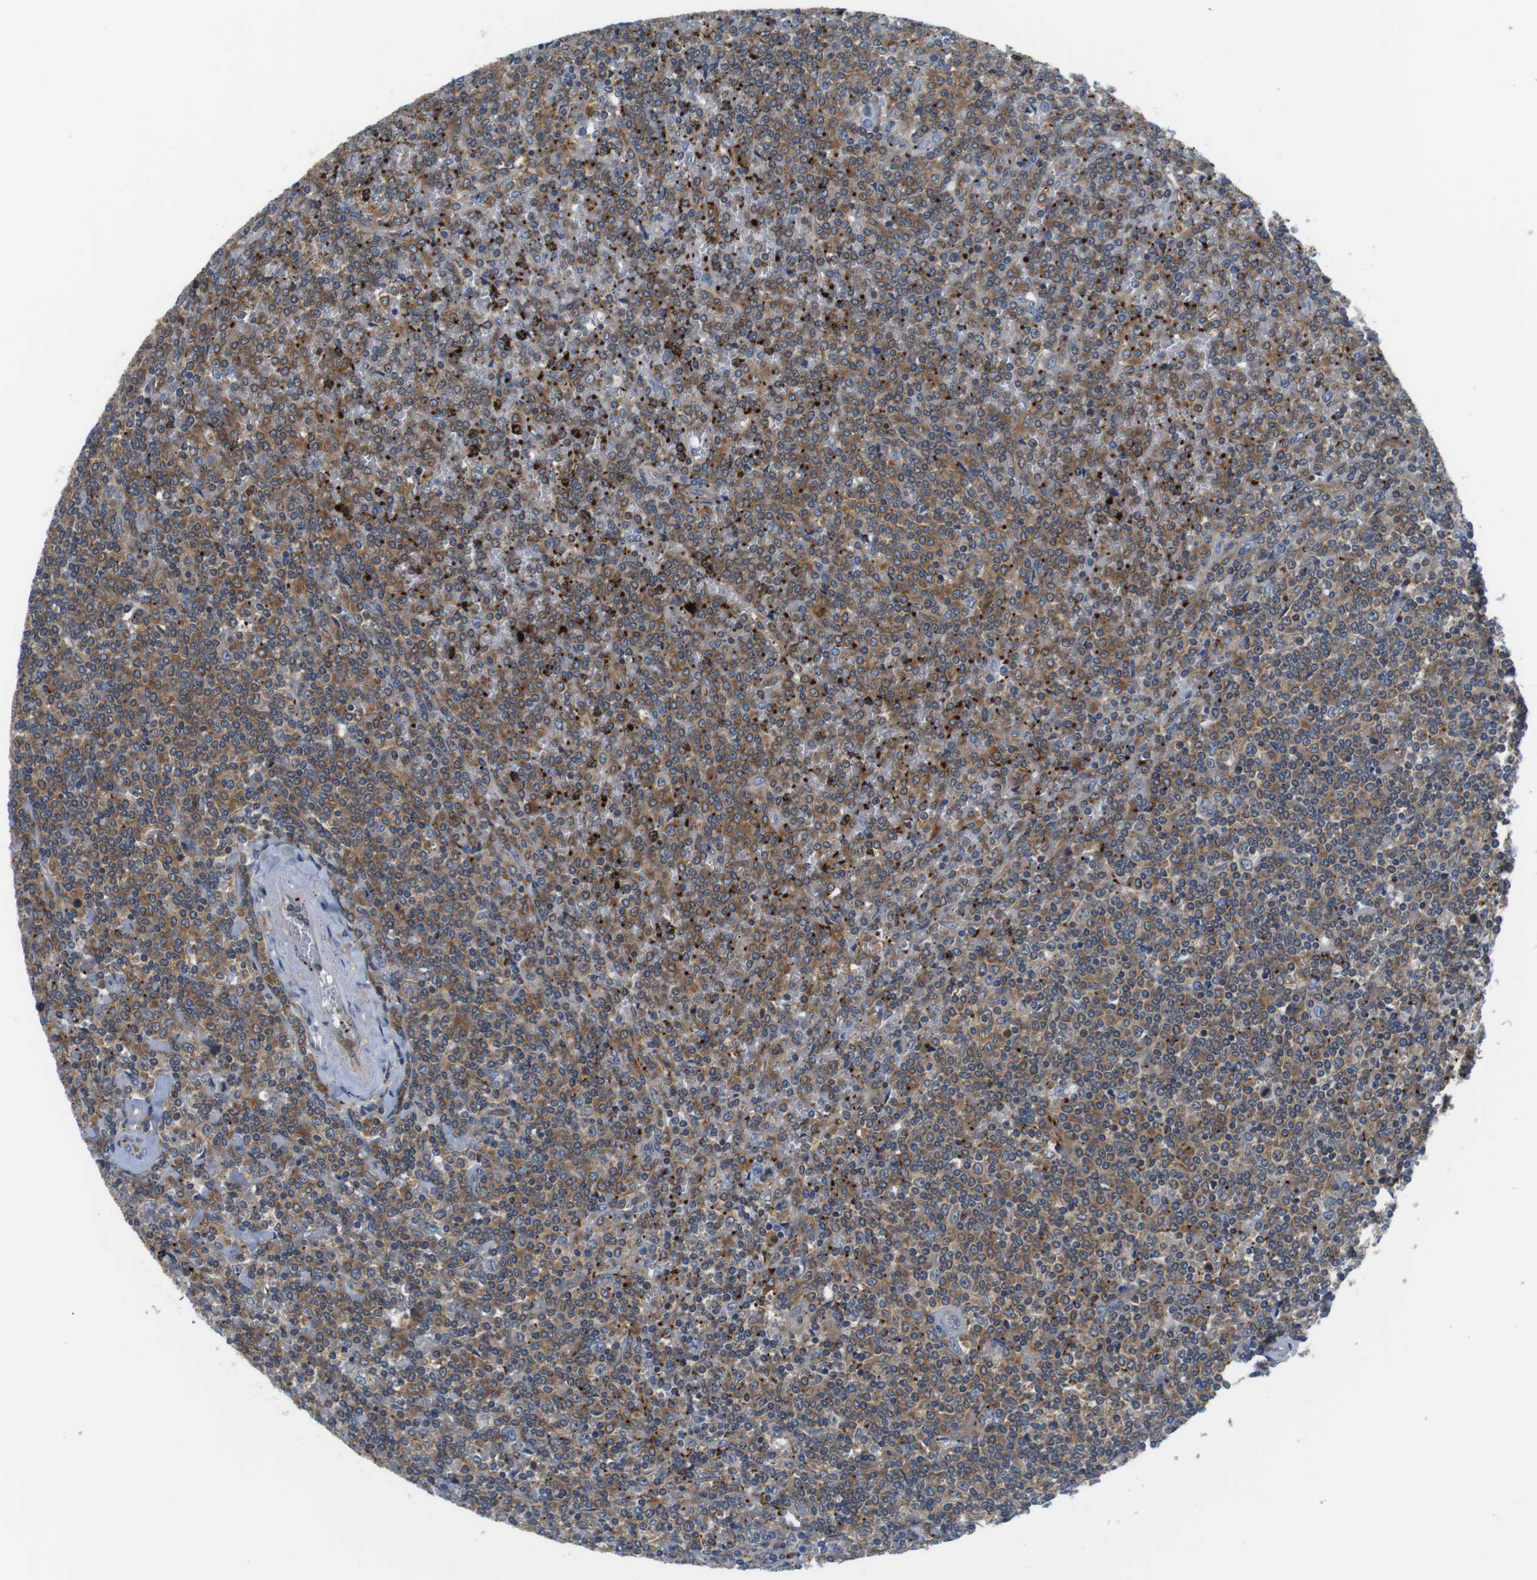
{"staining": {"intensity": "moderate", "quantity": ">75%", "location": "cytoplasmic/membranous"}, "tissue": "lymphoma", "cell_type": "Tumor cells", "image_type": "cancer", "snomed": [{"axis": "morphology", "description": "Malignant lymphoma, non-Hodgkin's type, Low grade"}, {"axis": "topography", "description": "Spleen"}], "caption": "Human malignant lymphoma, non-Hodgkin's type (low-grade) stained with a protein marker exhibits moderate staining in tumor cells.", "gene": "HERPUD2", "patient": {"sex": "female", "age": 19}}